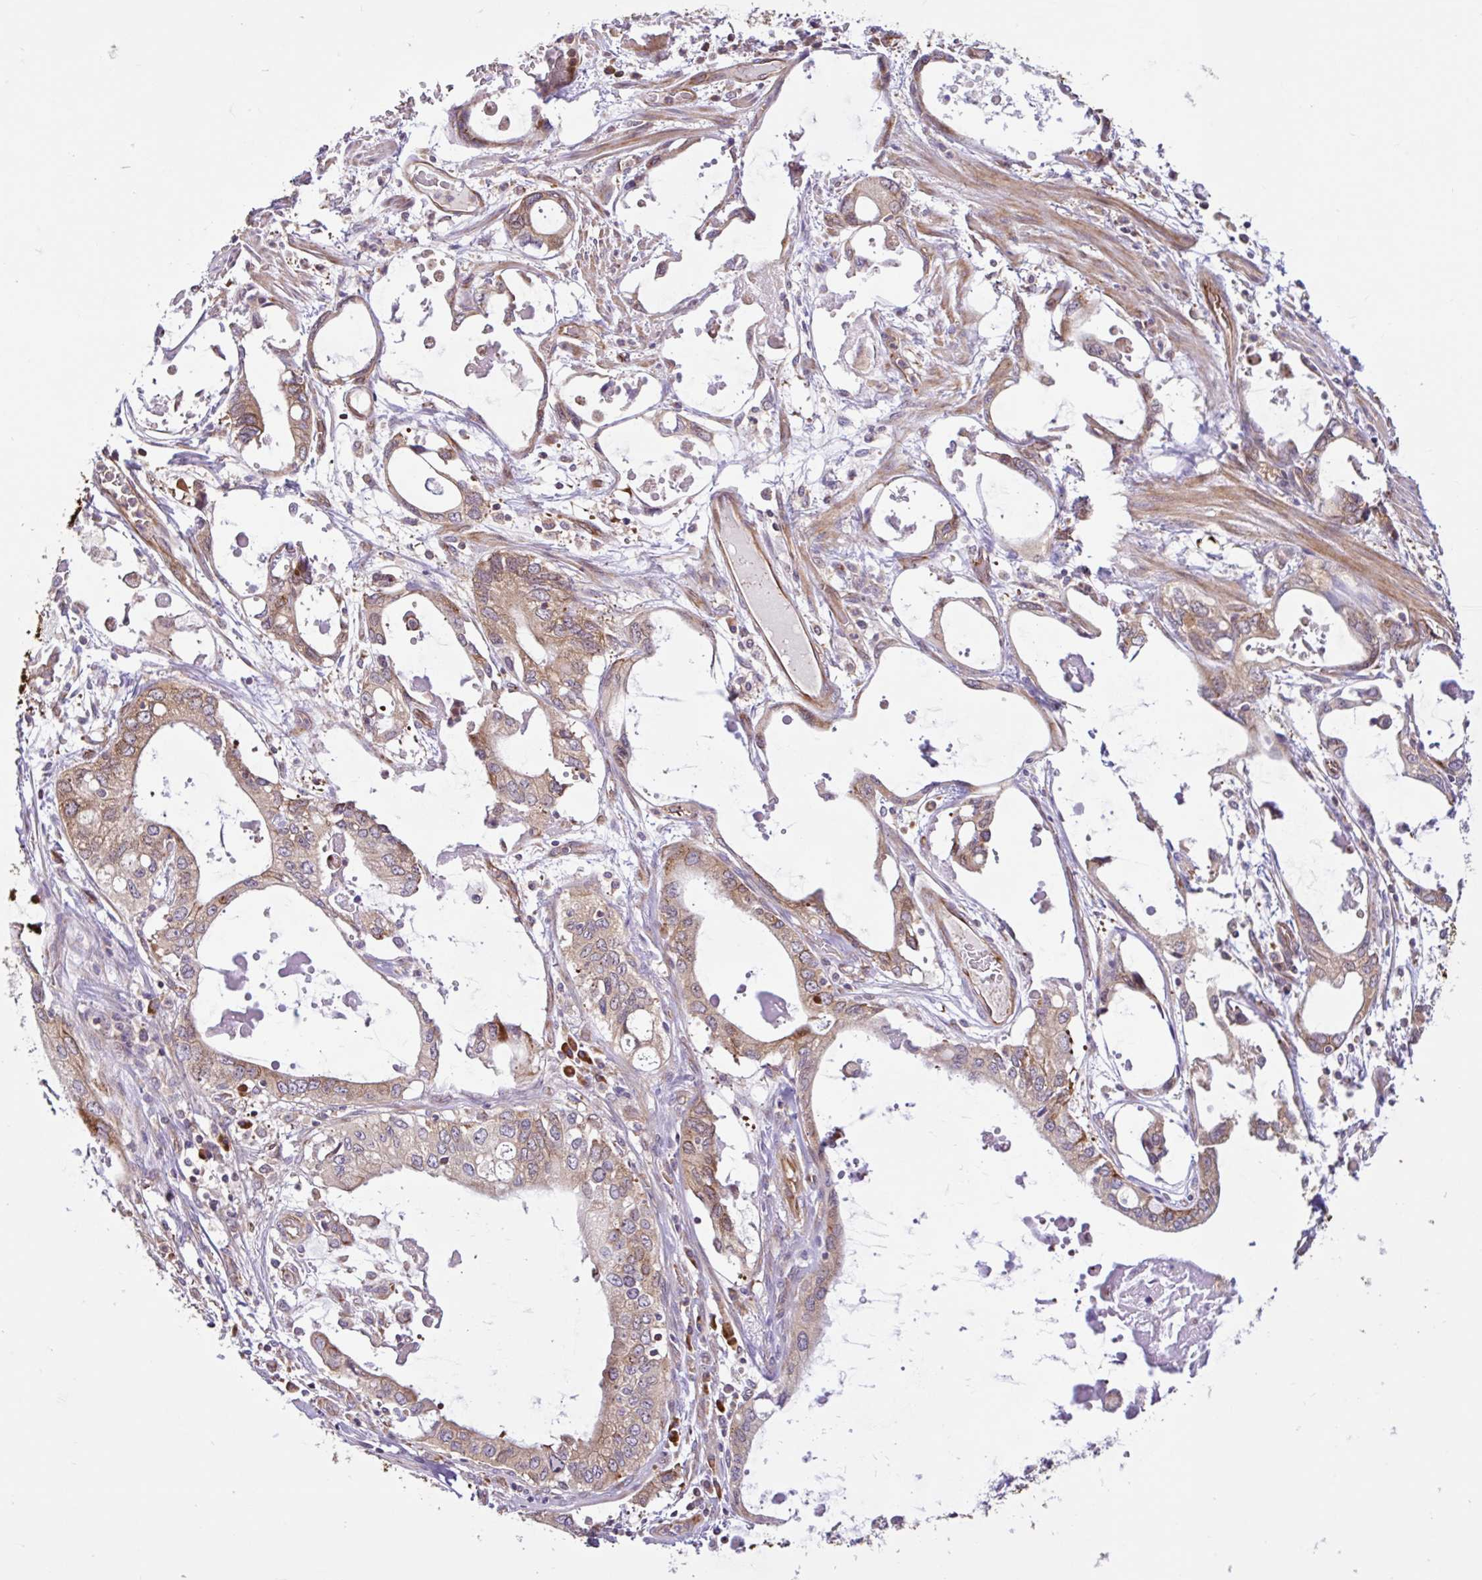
{"staining": {"intensity": "weak", "quantity": ">75%", "location": "cytoplasmic/membranous"}, "tissue": "stomach cancer", "cell_type": "Tumor cells", "image_type": "cancer", "snomed": [{"axis": "morphology", "description": "Adenocarcinoma, NOS"}, {"axis": "topography", "description": "Stomach, upper"}], "caption": "A low amount of weak cytoplasmic/membranous positivity is seen in about >75% of tumor cells in stomach adenocarcinoma tissue.", "gene": "NTPCR", "patient": {"sex": "male", "age": 74}}